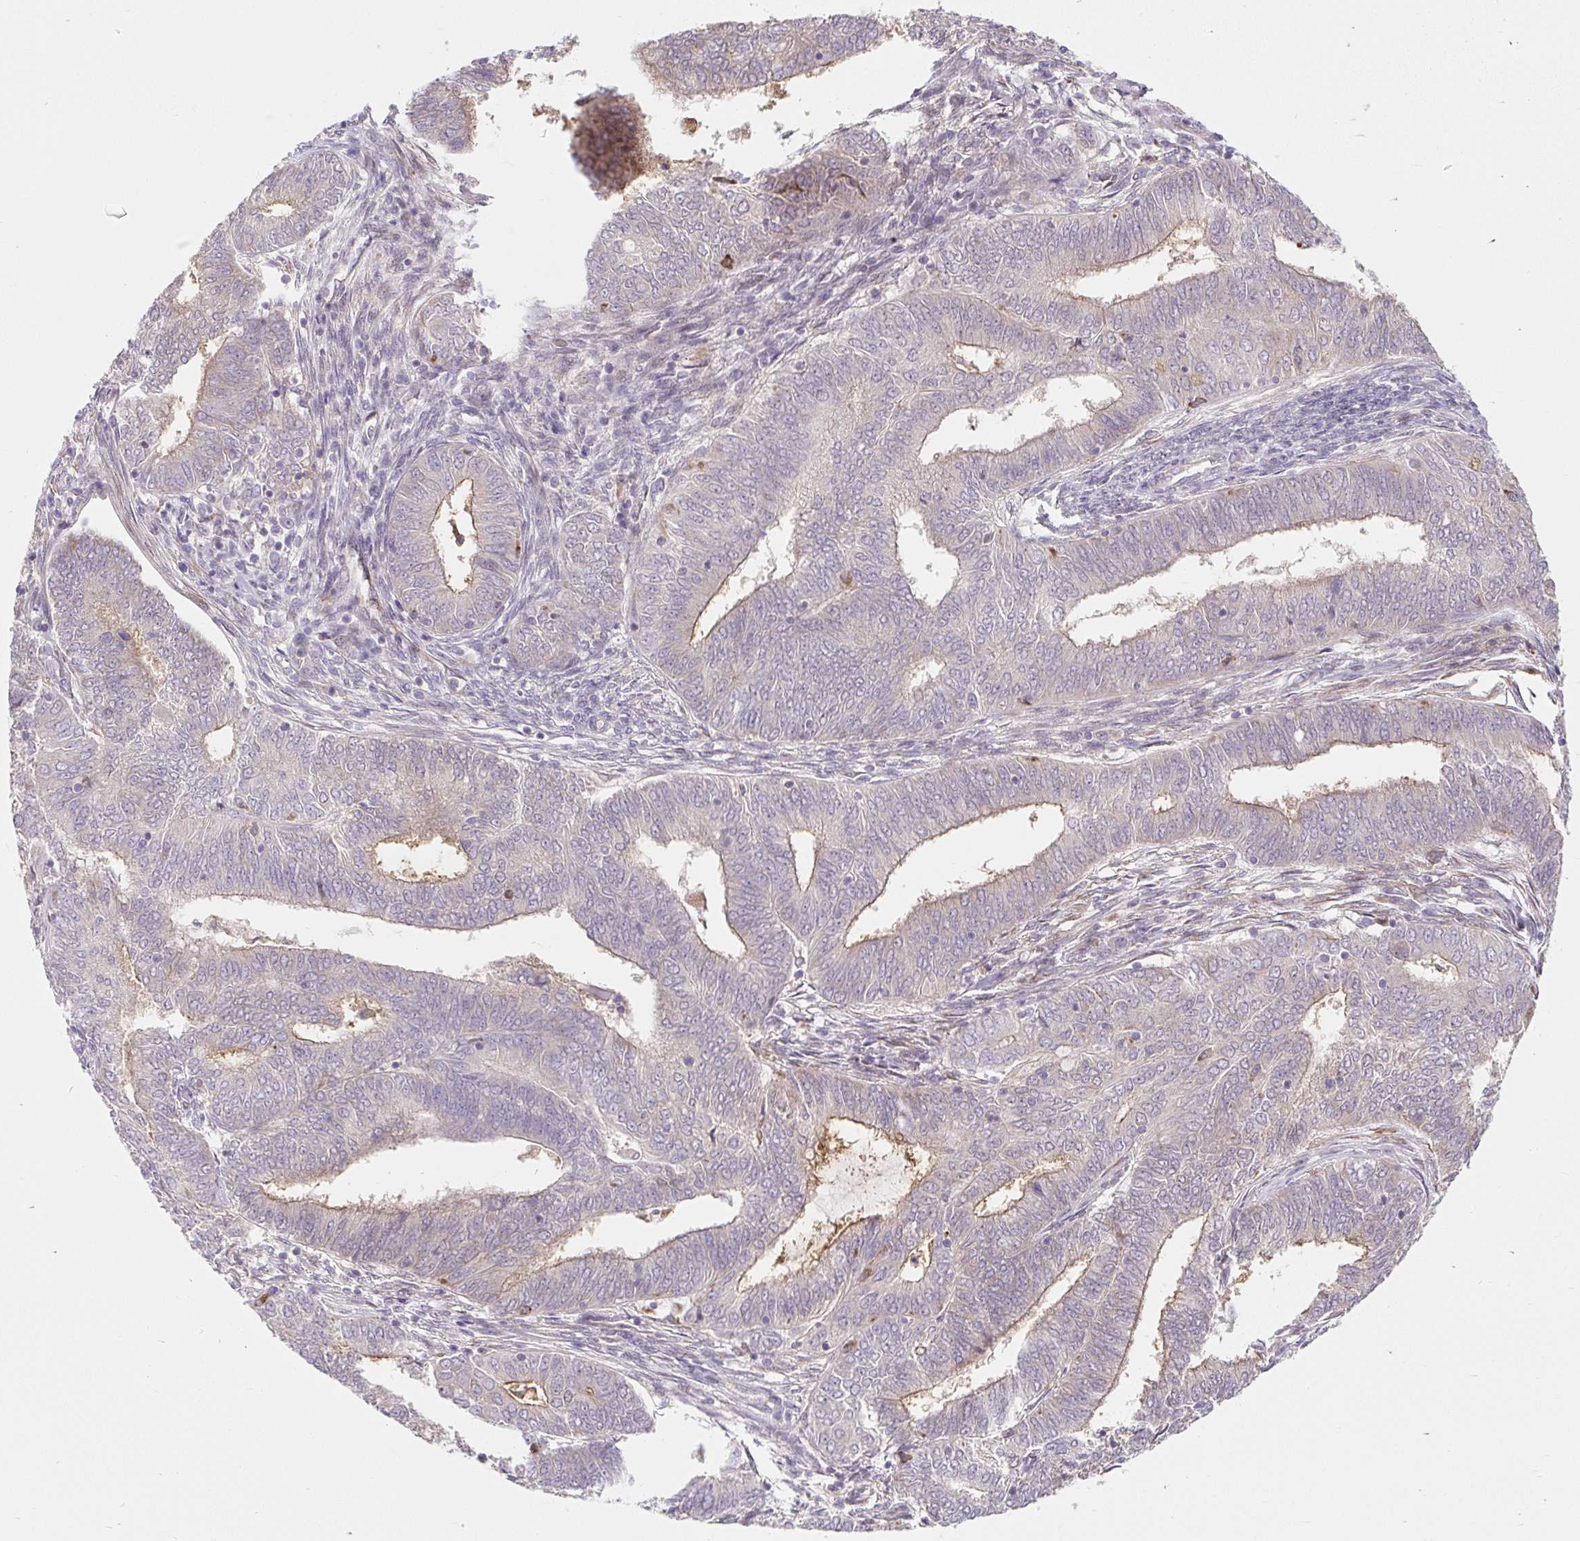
{"staining": {"intensity": "weak", "quantity": "<25%", "location": "cytoplasmic/membranous"}, "tissue": "endometrial cancer", "cell_type": "Tumor cells", "image_type": "cancer", "snomed": [{"axis": "morphology", "description": "Adenocarcinoma, NOS"}, {"axis": "topography", "description": "Endometrium"}], "caption": "This is an immunohistochemistry micrograph of endometrial cancer. There is no positivity in tumor cells.", "gene": "LYPD5", "patient": {"sex": "female", "age": 62}}